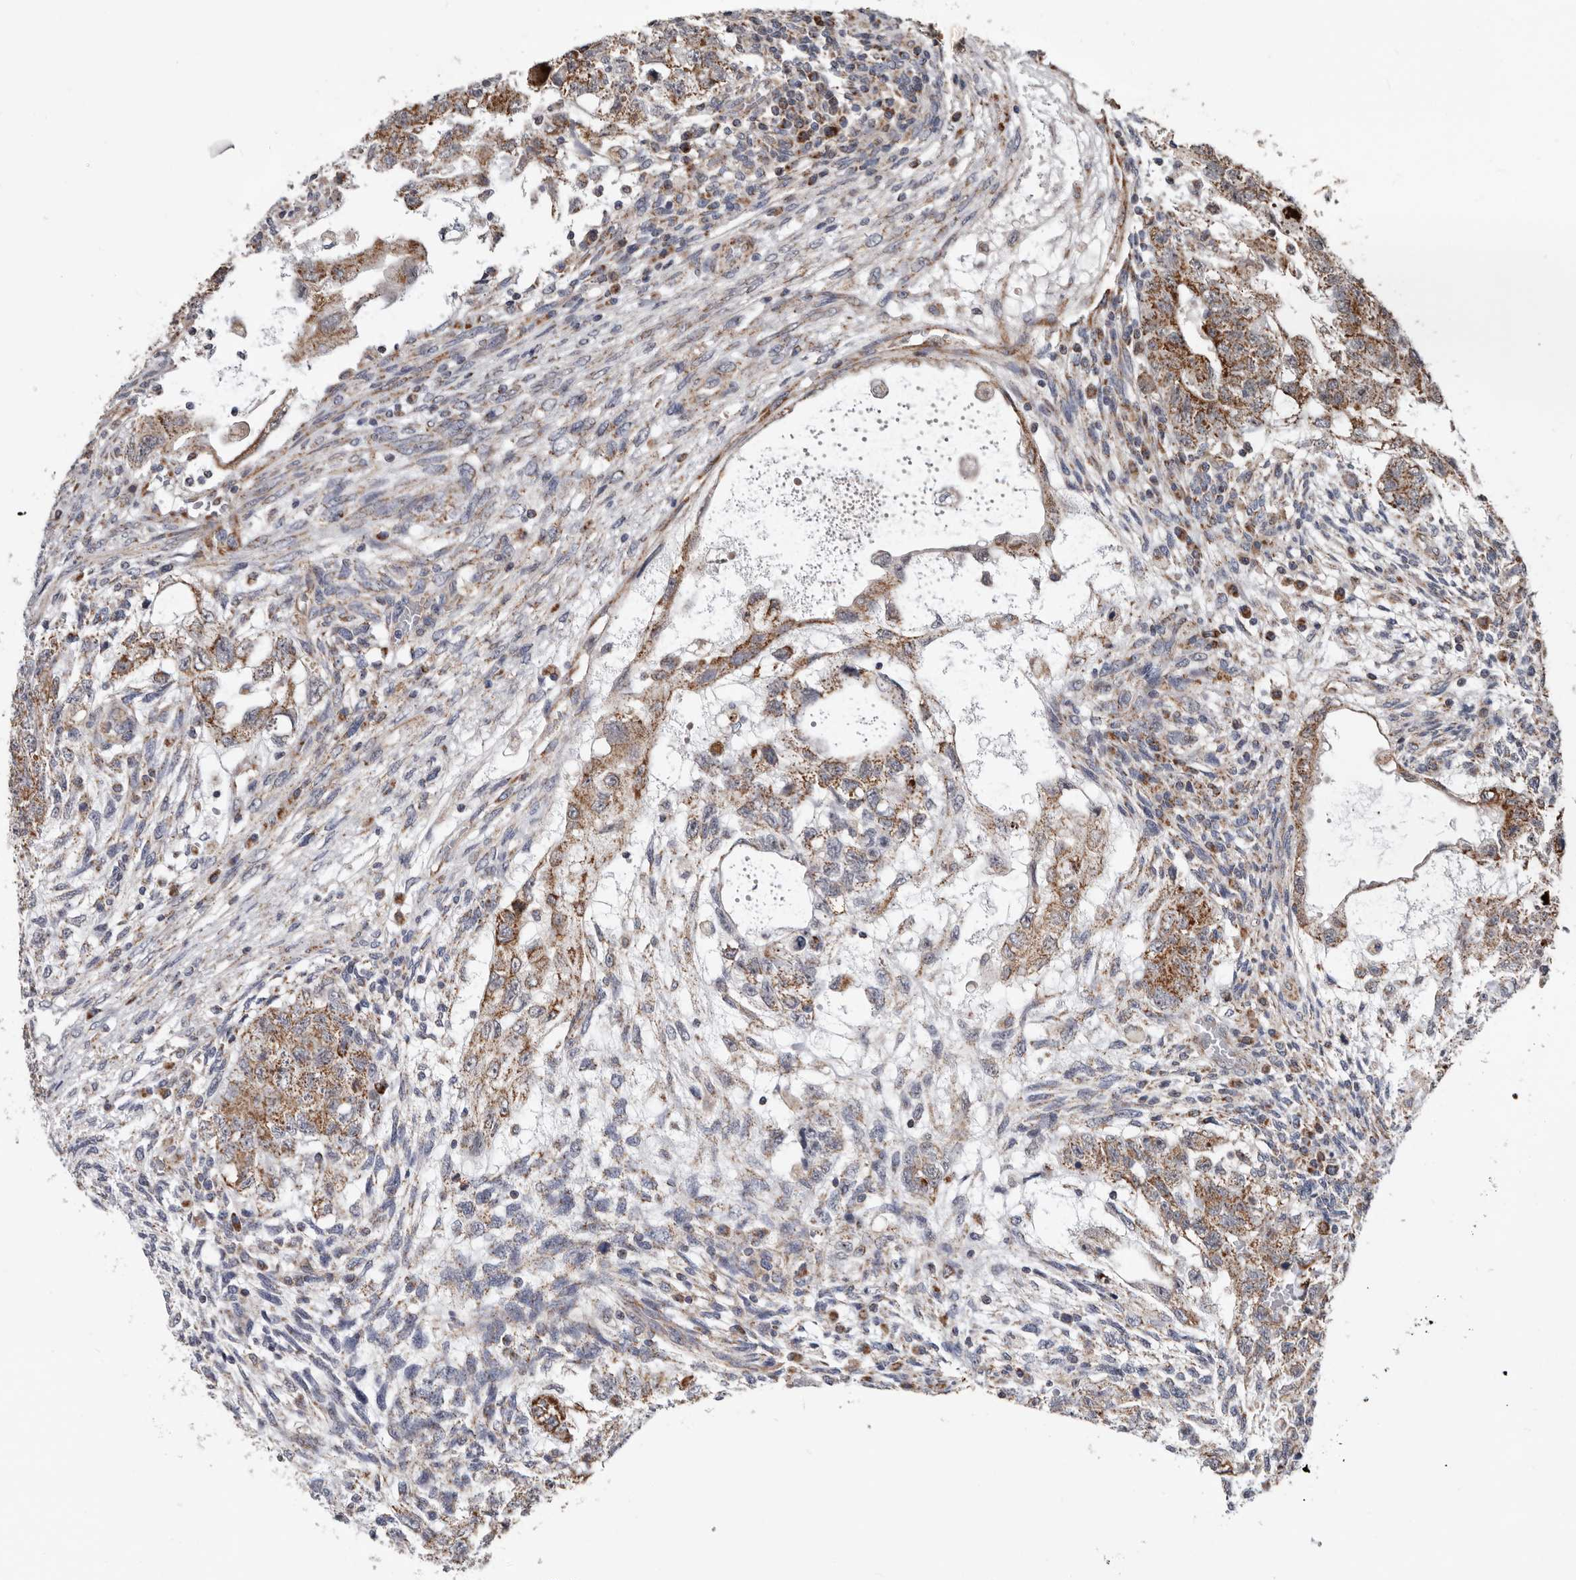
{"staining": {"intensity": "moderate", "quantity": ">75%", "location": "cytoplasmic/membranous"}, "tissue": "testis cancer", "cell_type": "Tumor cells", "image_type": "cancer", "snomed": [{"axis": "morphology", "description": "Normal tissue, NOS"}, {"axis": "morphology", "description": "Carcinoma, Embryonal, NOS"}, {"axis": "topography", "description": "Testis"}], "caption": "Testis cancer tissue reveals moderate cytoplasmic/membranous expression in about >75% of tumor cells, visualized by immunohistochemistry.", "gene": "MRPL18", "patient": {"sex": "male", "age": 36}}